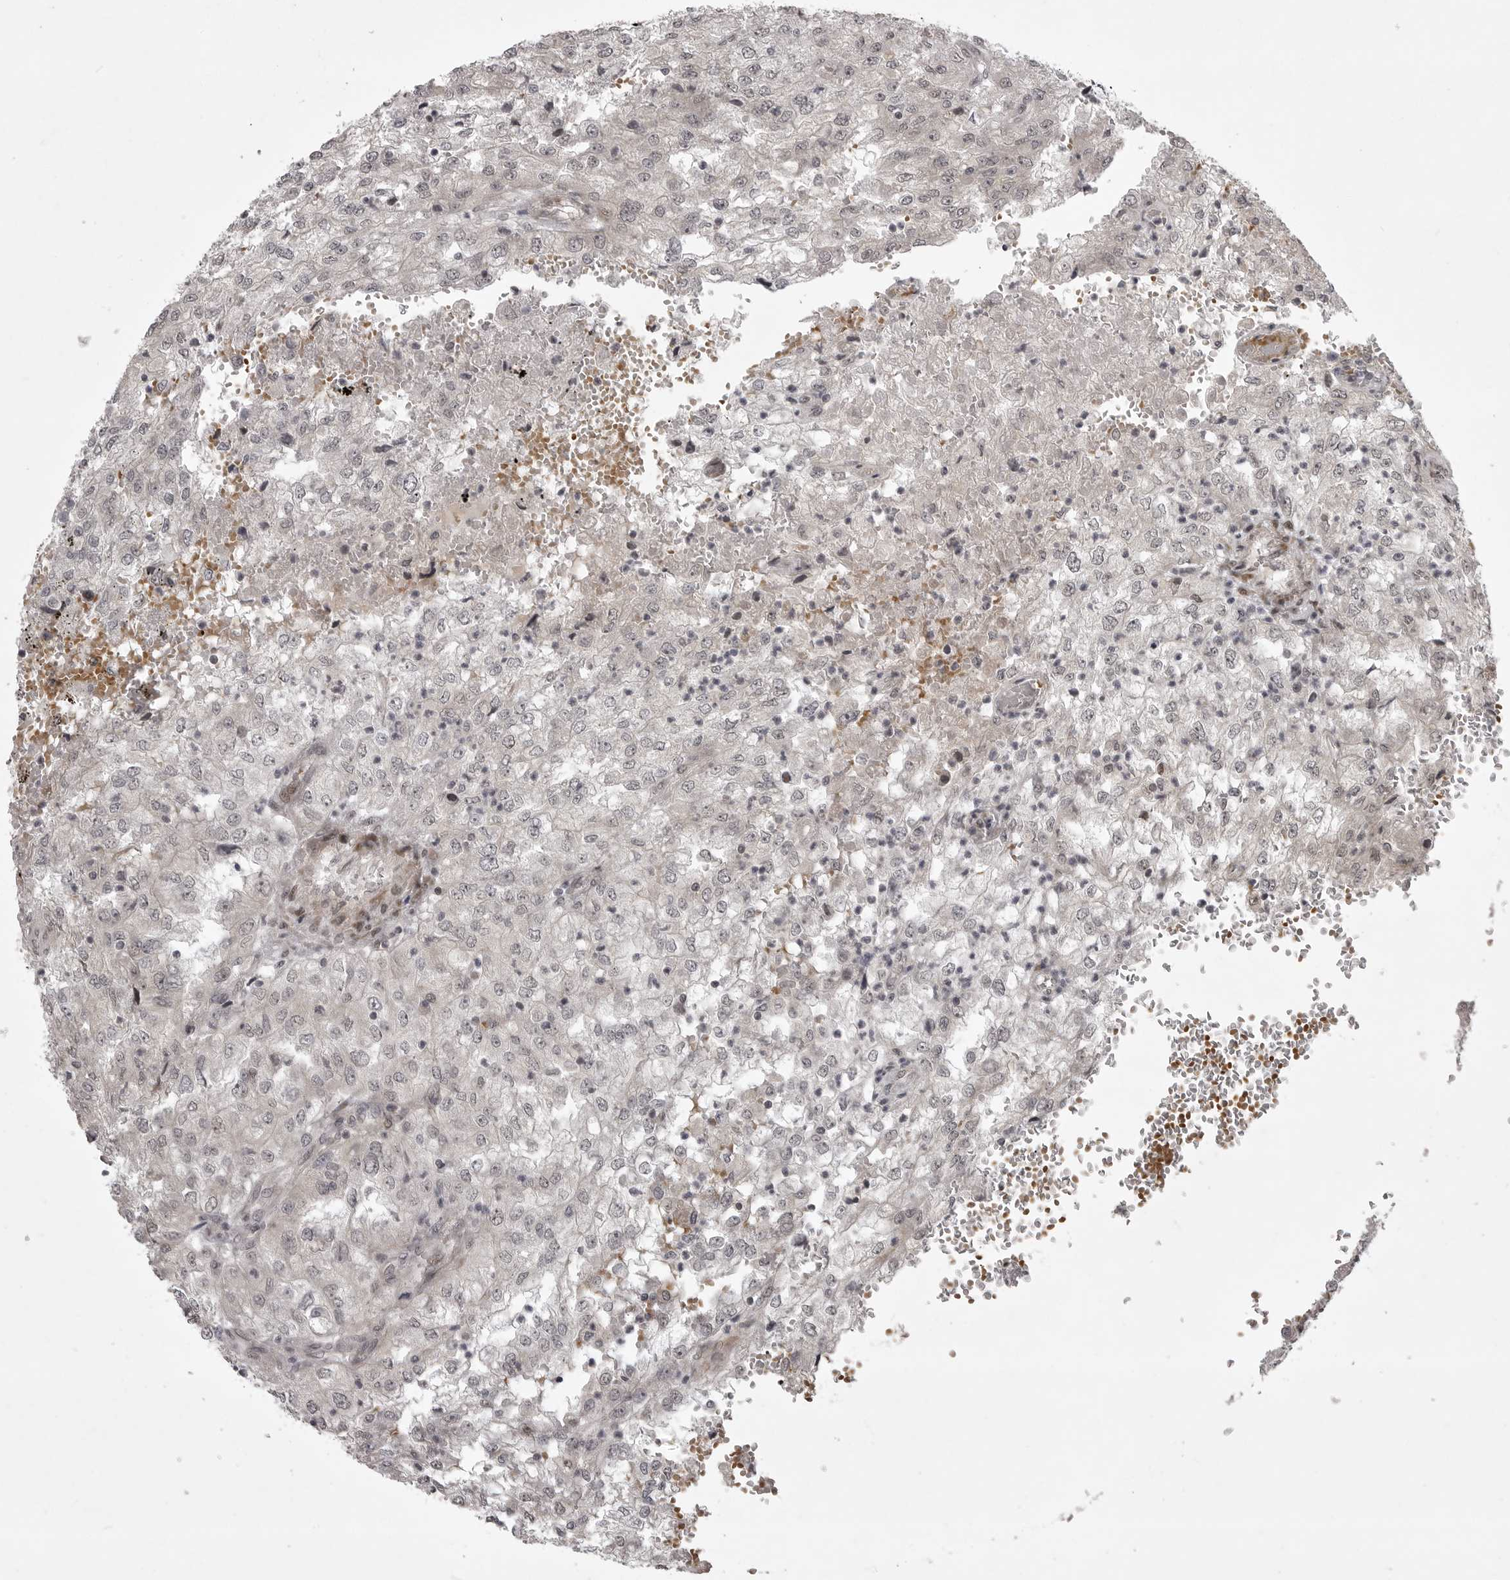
{"staining": {"intensity": "negative", "quantity": "none", "location": "none"}, "tissue": "renal cancer", "cell_type": "Tumor cells", "image_type": "cancer", "snomed": [{"axis": "morphology", "description": "Adenocarcinoma, NOS"}, {"axis": "topography", "description": "Kidney"}], "caption": "Histopathology image shows no significant protein expression in tumor cells of renal cancer.", "gene": "SNX16", "patient": {"sex": "female", "age": 54}}